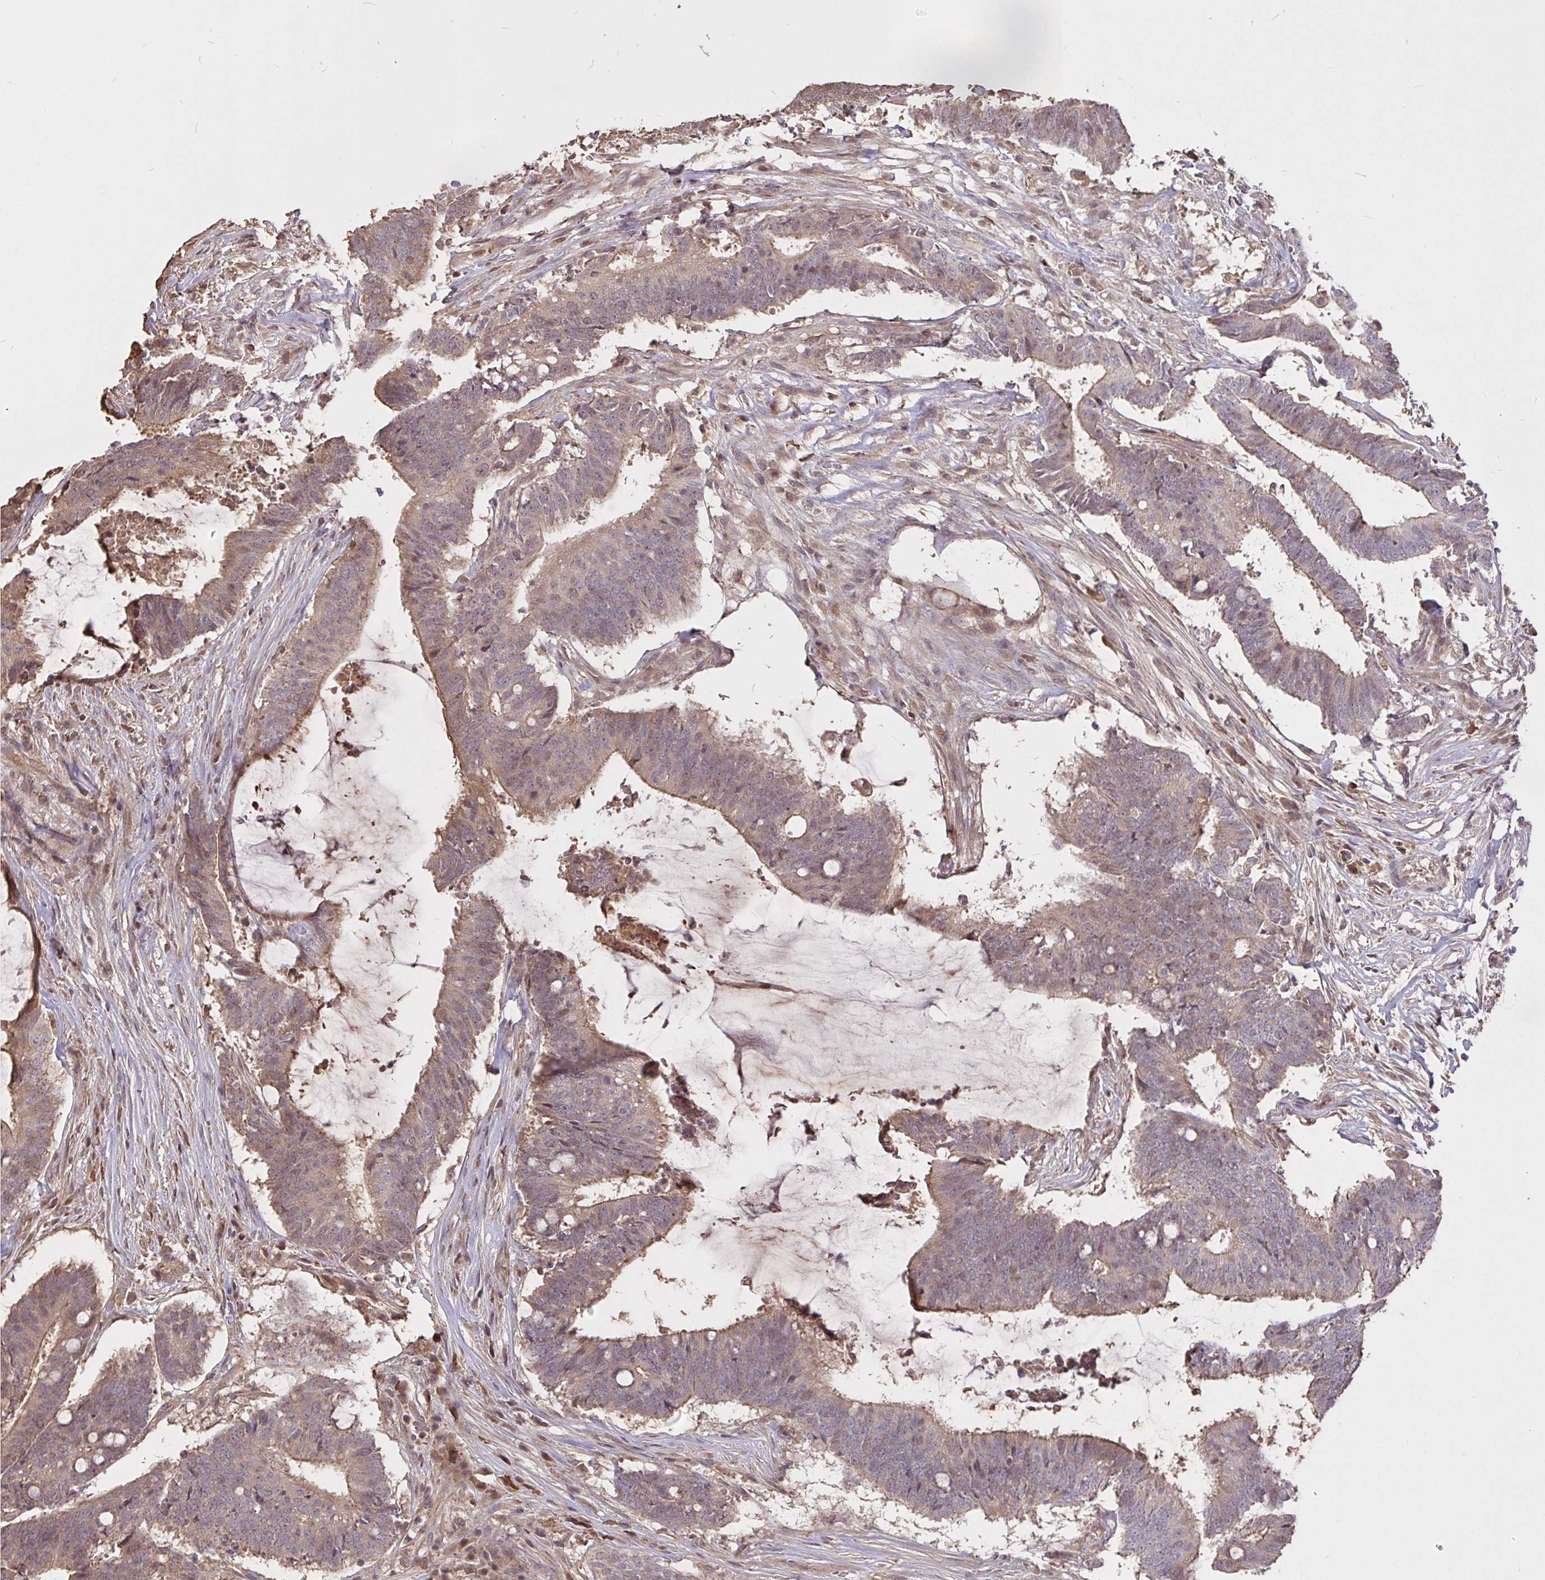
{"staining": {"intensity": "weak", "quantity": "25%-75%", "location": "cytoplasmic/membranous,nuclear"}, "tissue": "colorectal cancer", "cell_type": "Tumor cells", "image_type": "cancer", "snomed": [{"axis": "morphology", "description": "Adenocarcinoma, NOS"}, {"axis": "topography", "description": "Colon"}], "caption": "Protein positivity by IHC demonstrates weak cytoplasmic/membranous and nuclear positivity in about 25%-75% of tumor cells in adenocarcinoma (colorectal).", "gene": "FCER1A", "patient": {"sex": "female", "age": 43}}